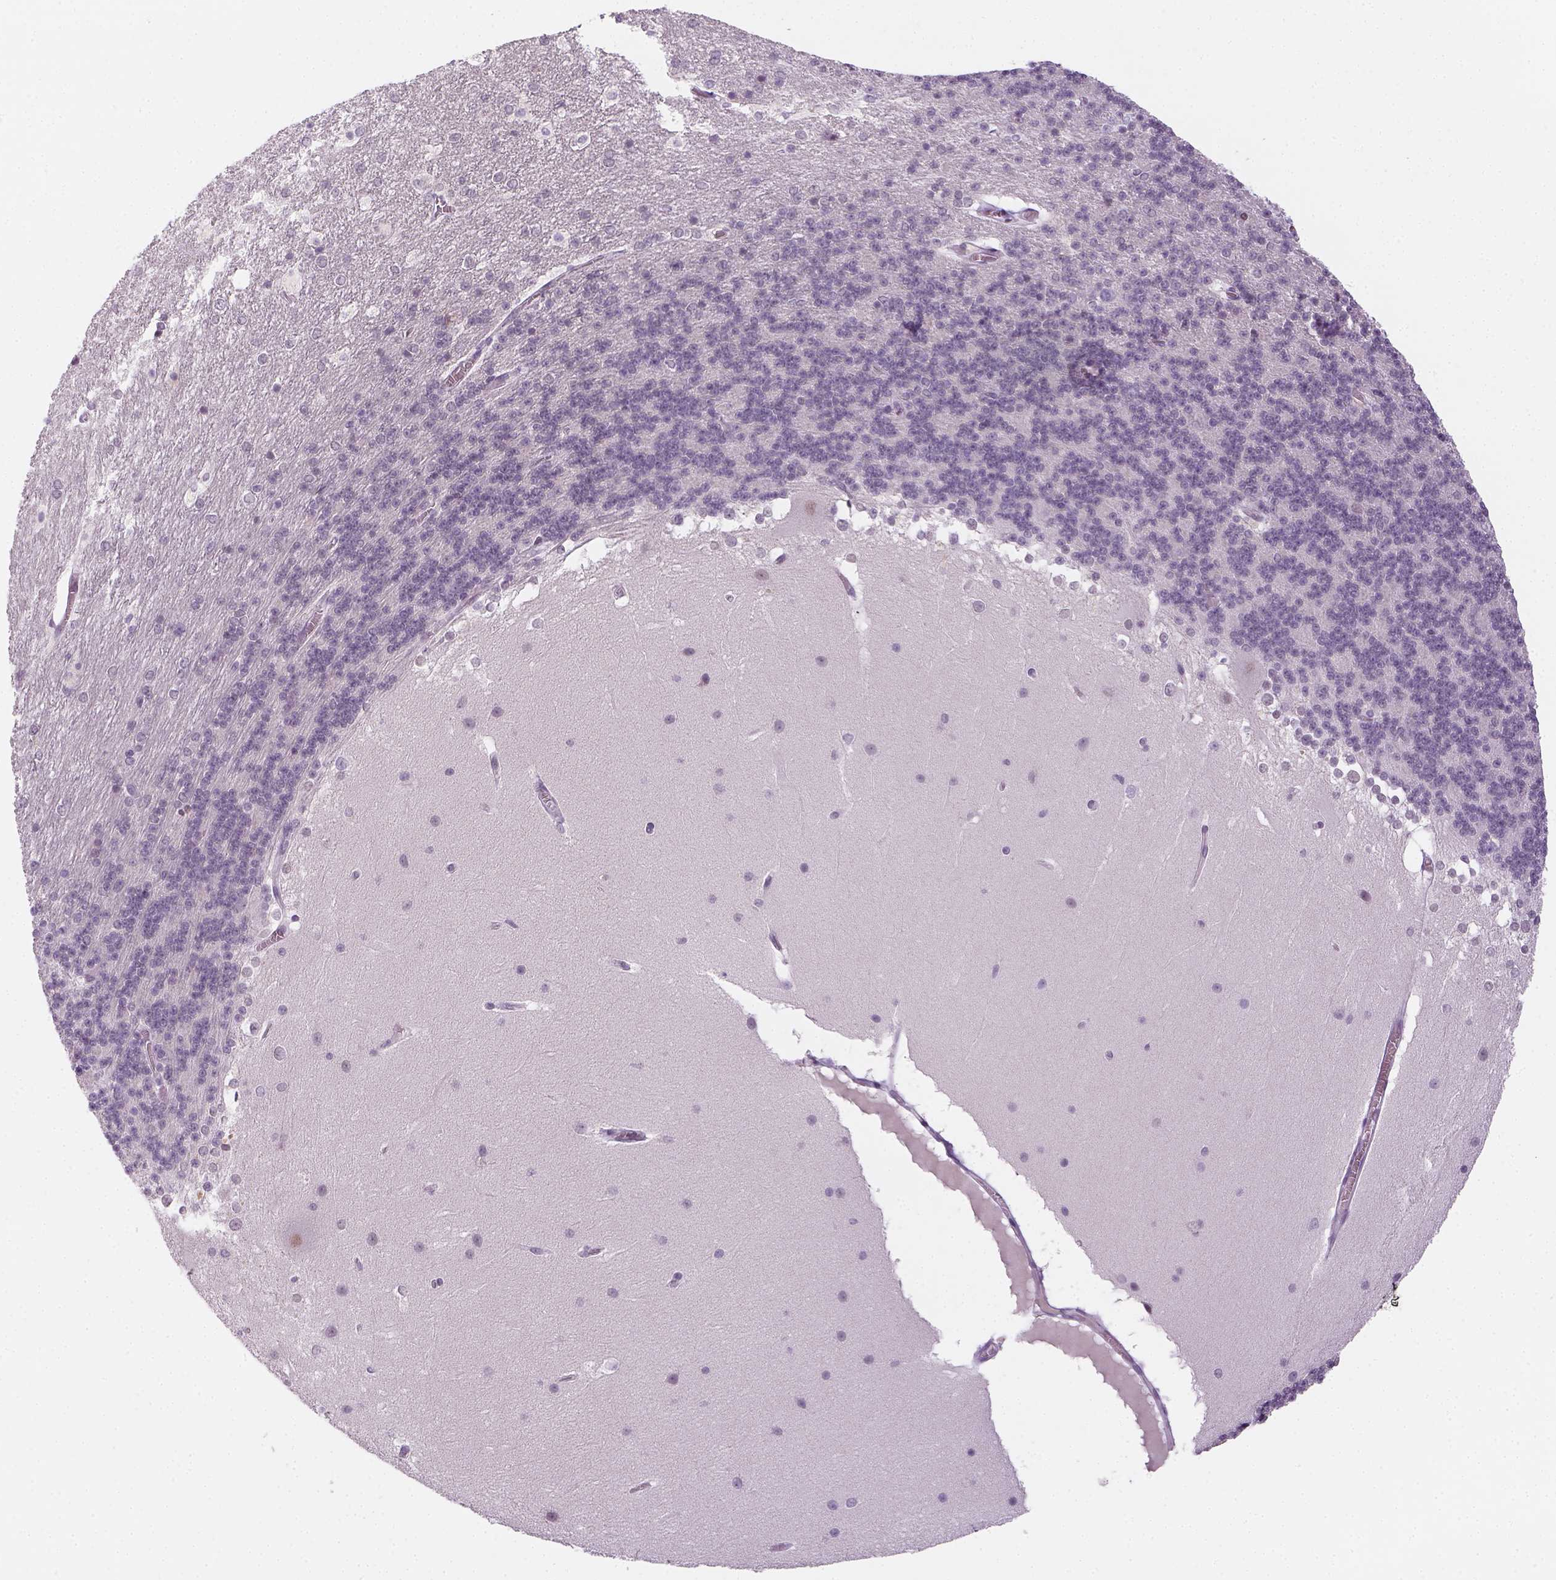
{"staining": {"intensity": "negative", "quantity": "none", "location": "none"}, "tissue": "cerebellum", "cell_type": "Cells in granular layer", "image_type": "normal", "snomed": [{"axis": "morphology", "description": "Normal tissue, NOS"}, {"axis": "topography", "description": "Cerebellum"}], "caption": "DAB immunohistochemical staining of normal human cerebellum shows no significant positivity in cells in granular layer. (DAB (3,3'-diaminobenzidine) immunohistochemistry visualized using brightfield microscopy, high magnification).", "gene": "MAGEB3", "patient": {"sex": "female", "age": 19}}